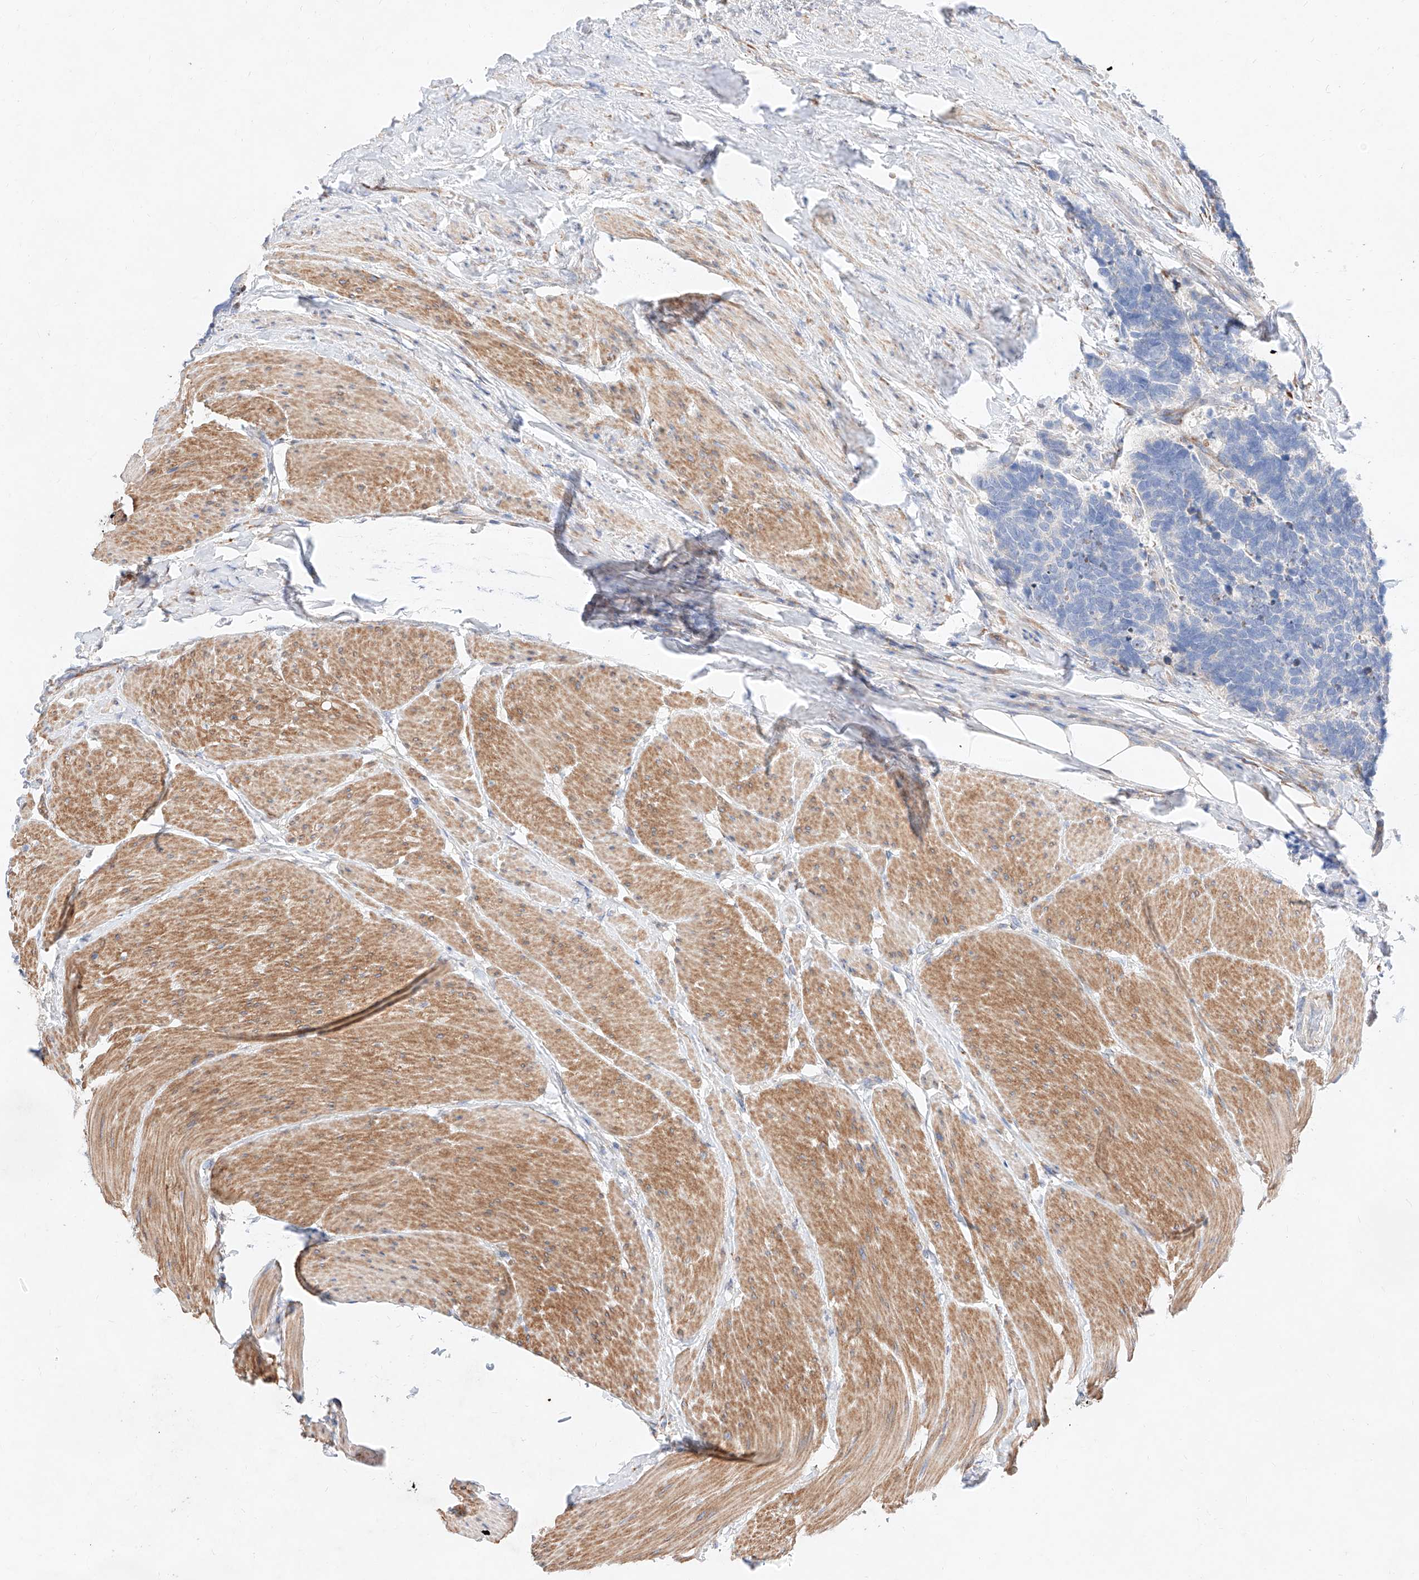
{"staining": {"intensity": "negative", "quantity": "none", "location": "none"}, "tissue": "carcinoid", "cell_type": "Tumor cells", "image_type": "cancer", "snomed": [{"axis": "morphology", "description": "Carcinoma, NOS"}, {"axis": "morphology", "description": "Carcinoid, malignant, NOS"}, {"axis": "topography", "description": "Urinary bladder"}], "caption": "High magnification brightfield microscopy of carcinoma stained with DAB (3,3'-diaminobenzidine) (brown) and counterstained with hematoxylin (blue): tumor cells show no significant expression.", "gene": "ATP9B", "patient": {"sex": "male", "age": 57}}